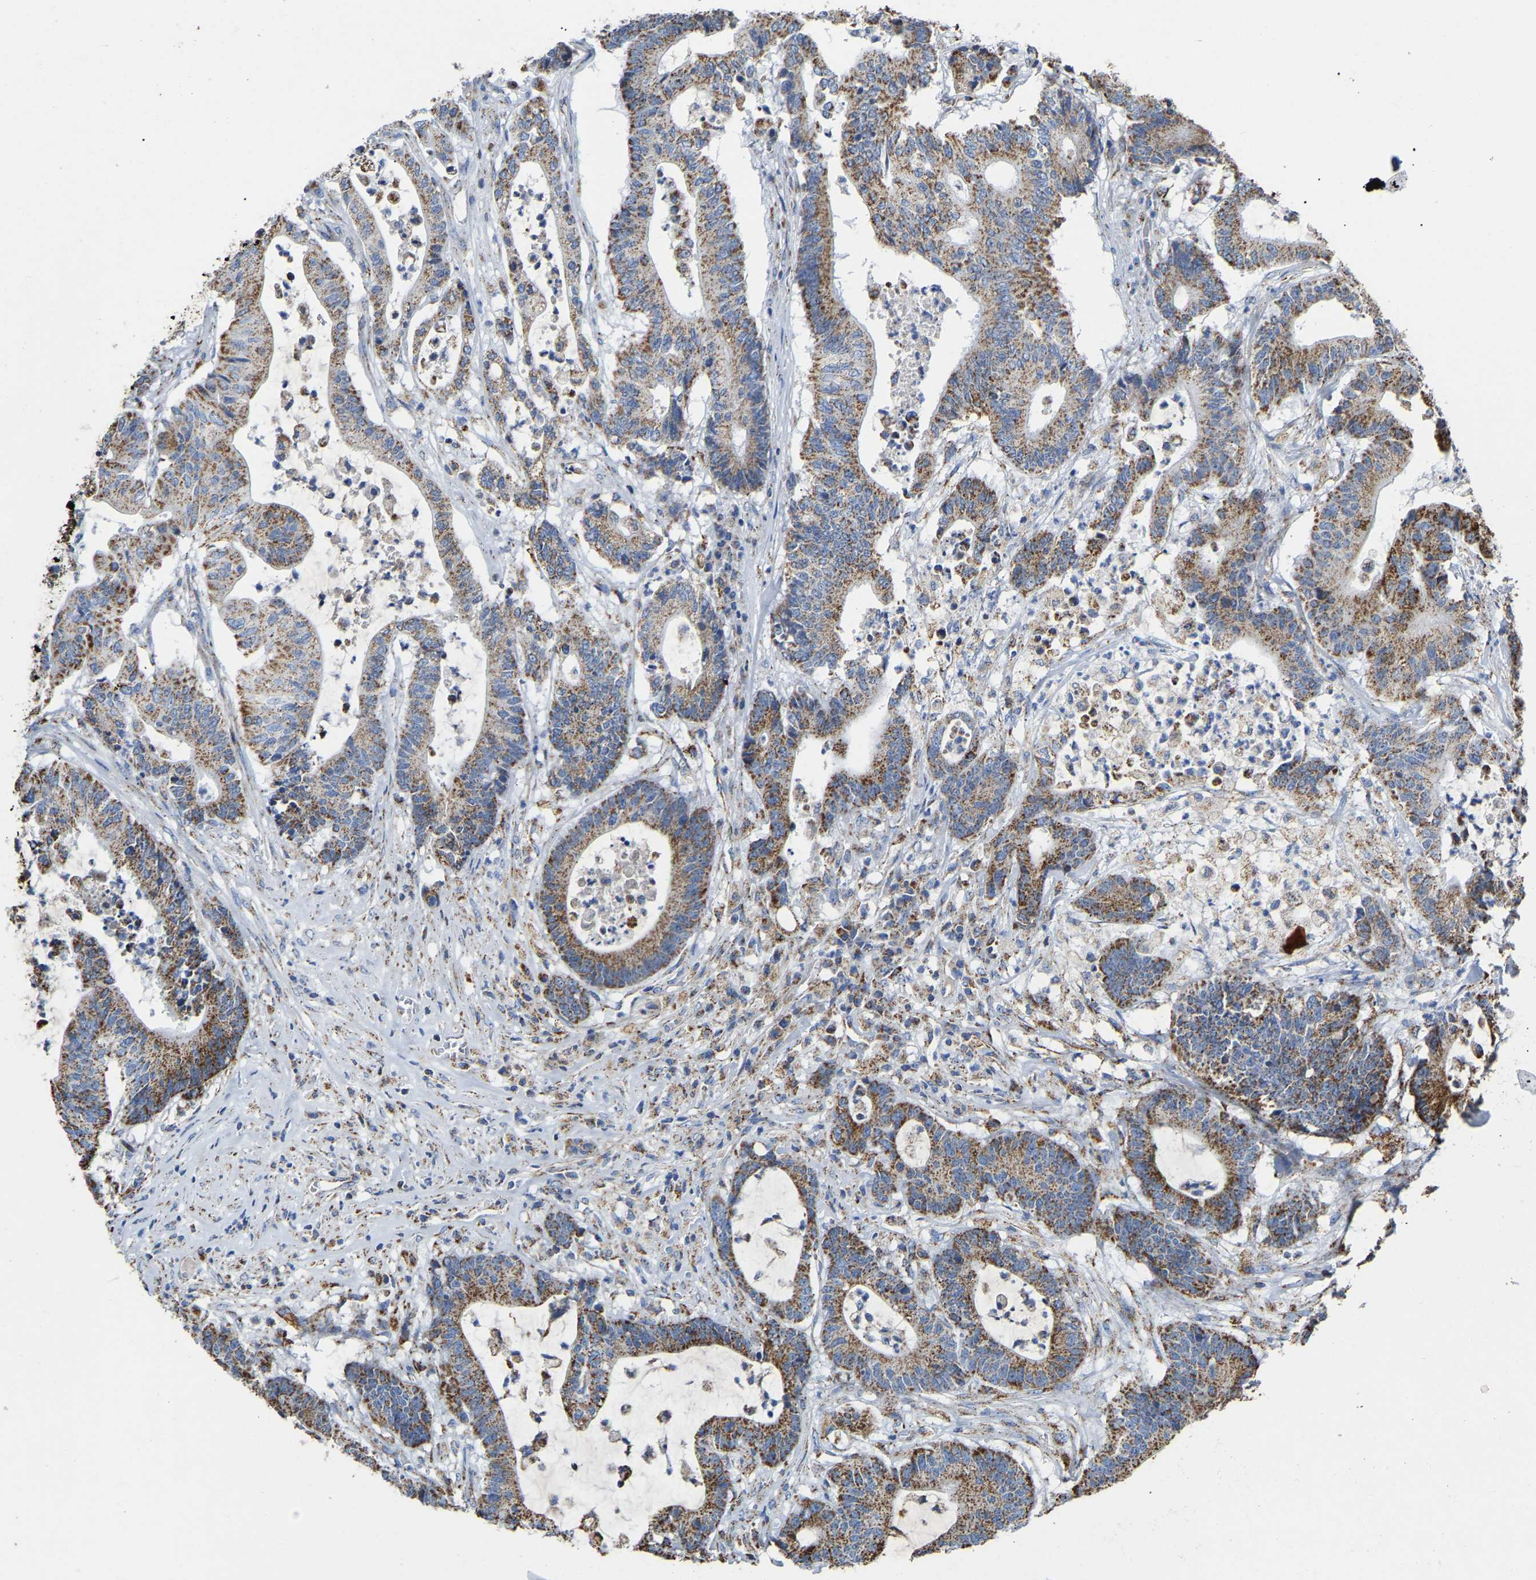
{"staining": {"intensity": "moderate", "quantity": ">75%", "location": "cytoplasmic/membranous"}, "tissue": "colorectal cancer", "cell_type": "Tumor cells", "image_type": "cancer", "snomed": [{"axis": "morphology", "description": "Adenocarcinoma, NOS"}, {"axis": "topography", "description": "Colon"}], "caption": "Colorectal cancer stained with DAB (3,3'-diaminobenzidine) IHC exhibits medium levels of moderate cytoplasmic/membranous staining in approximately >75% of tumor cells.", "gene": "HIBADH", "patient": {"sex": "female", "age": 84}}